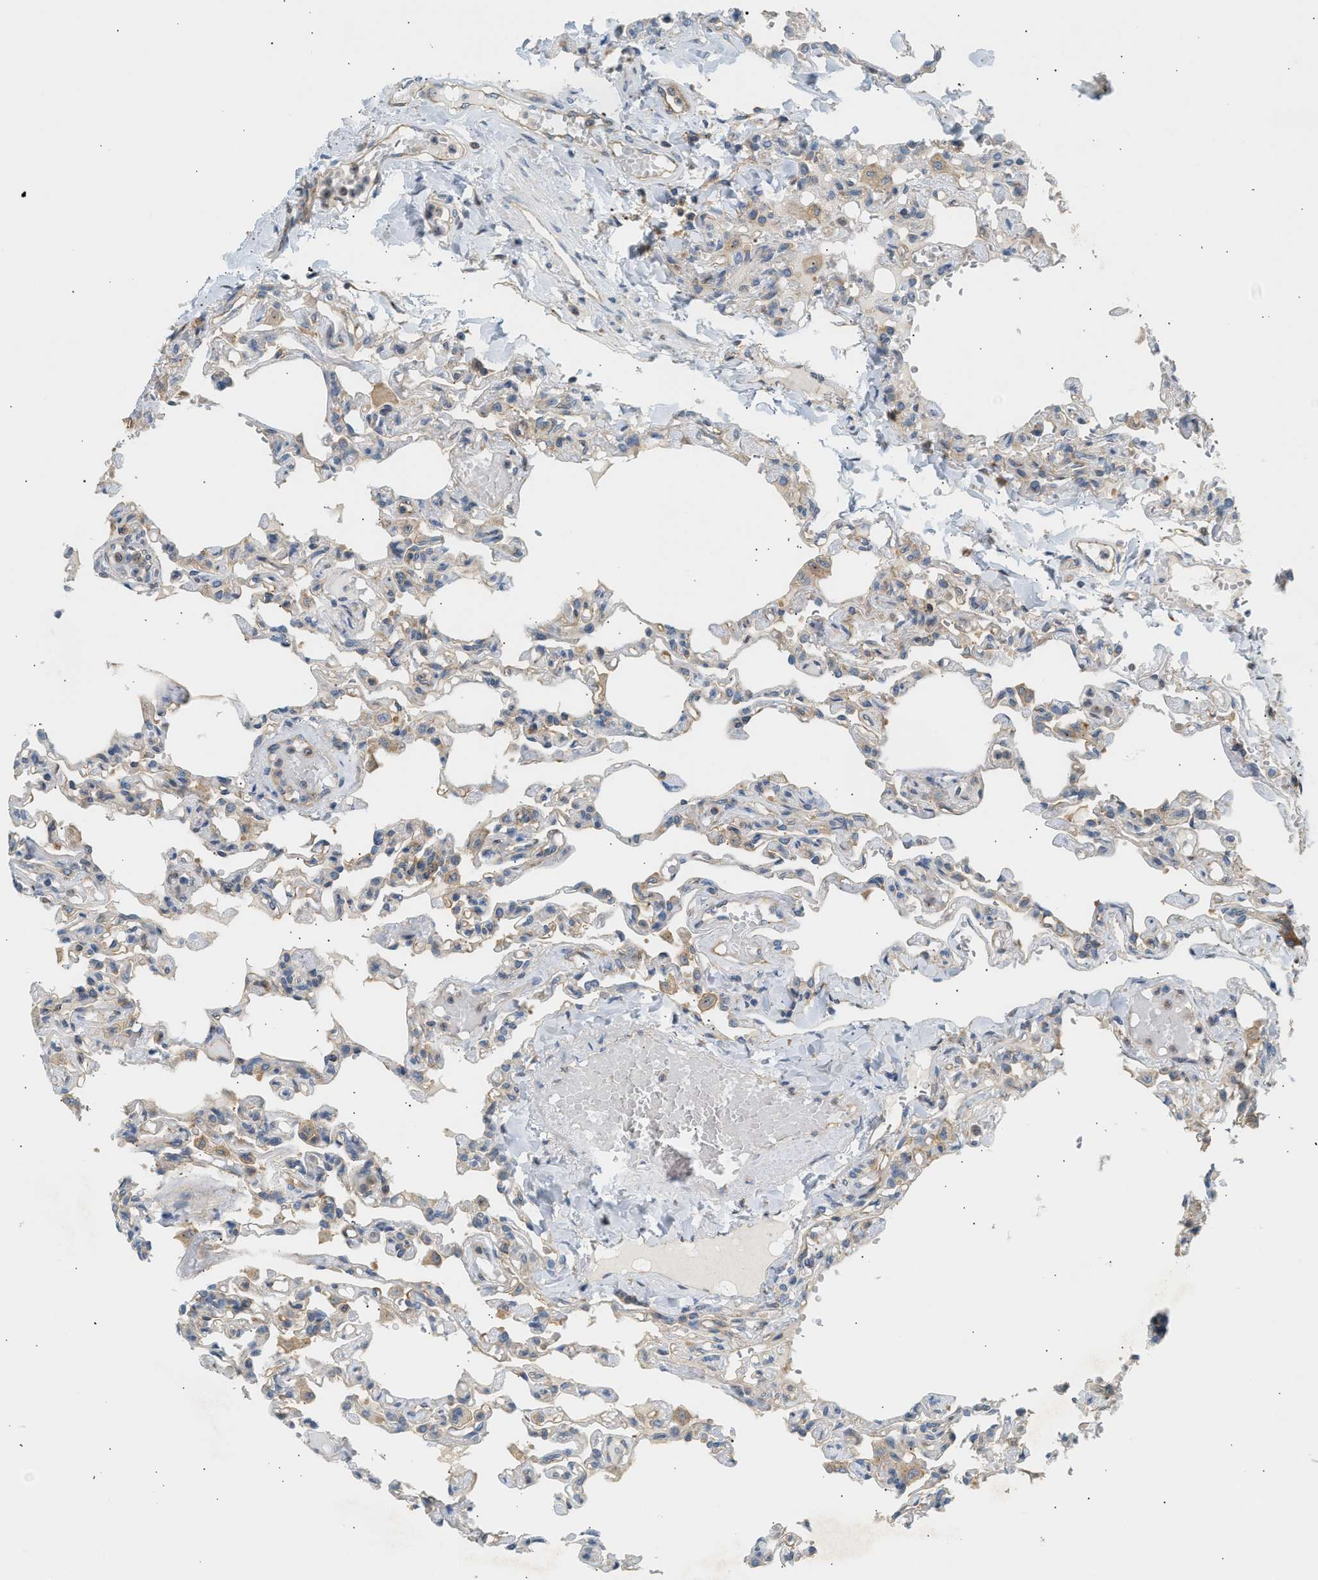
{"staining": {"intensity": "weak", "quantity": "<25%", "location": "cytoplasmic/membranous"}, "tissue": "lung", "cell_type": "Alveolar cells", "image_type": "normal", "snomed": [{"axis": "morphology", "description": "Normal tissue, NOS"}, {"axis": "topography", "description": "Lung"}], "caption": "DAB immunohistochemical staining of normal lung reveals no significant positivity in alveolar cells.", "gene": "PAFAH1B1", "patient": {"sex": "male", "age": 21}}